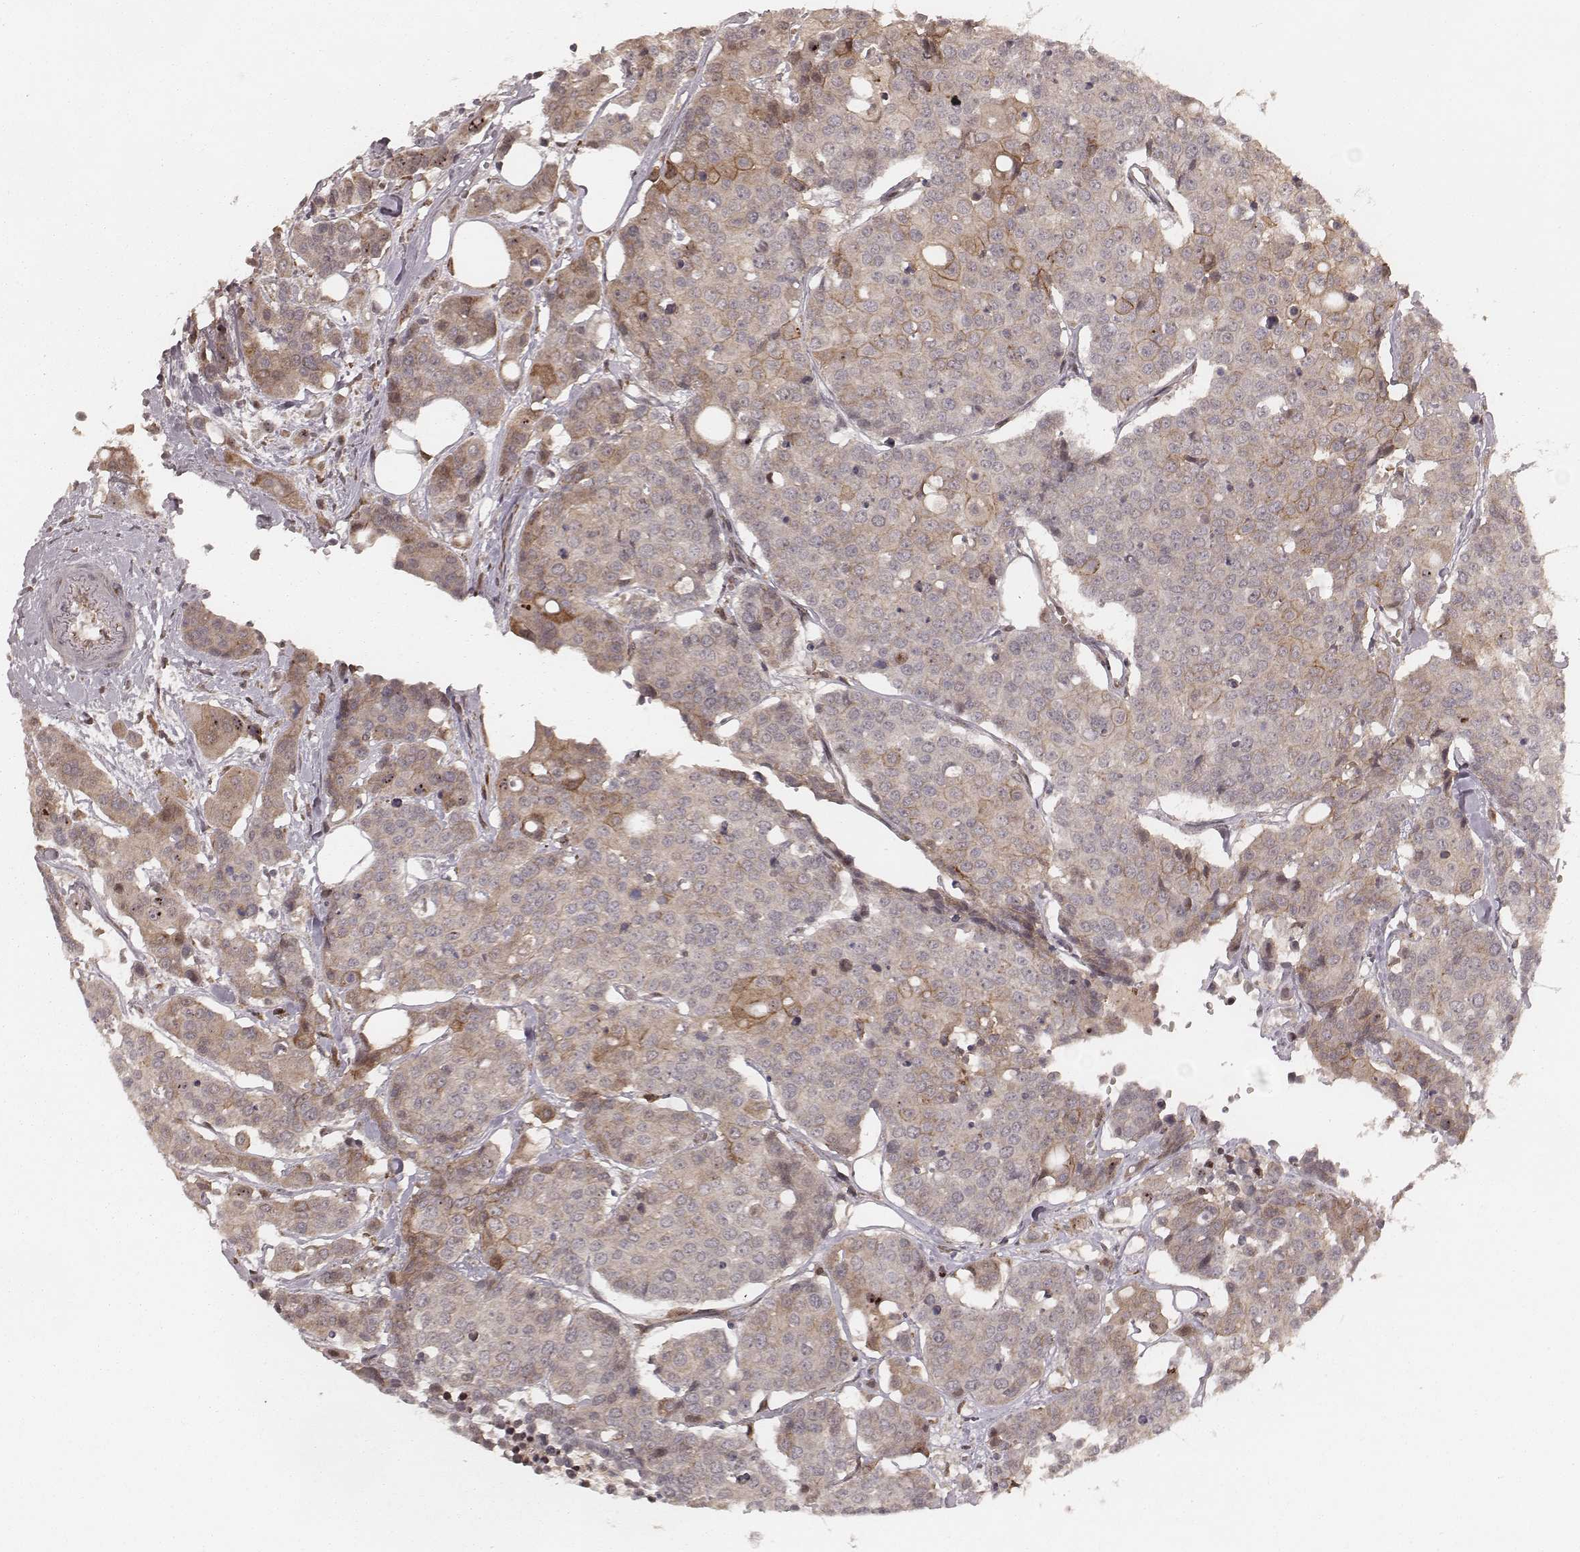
{"staining": {"intensity": "moderate", "quantity": "<25%", "location": "cytoplasmic/membranous"}, "tissue": "carcinoid", "cell_type": "Tumor cells", "image_type": "cancer", "snomed": [{"axis": "morphology", "description": "Carcinoid, malignant, NOS"}, {"axis": "topography", "description": "Colon"}], "caption": "High-magnification brightfield microscopy of carcinoid stained with DAB (3,3'-diaminobenzidine) (brown) and counterstained with hematoxylin (blue). tumor cells exhibit moderate cytoplasmic/membranous staining is identified in approximately<25% of cells.", "gene": "MYO19", "patient": {"sex": "male", "age": 81}}